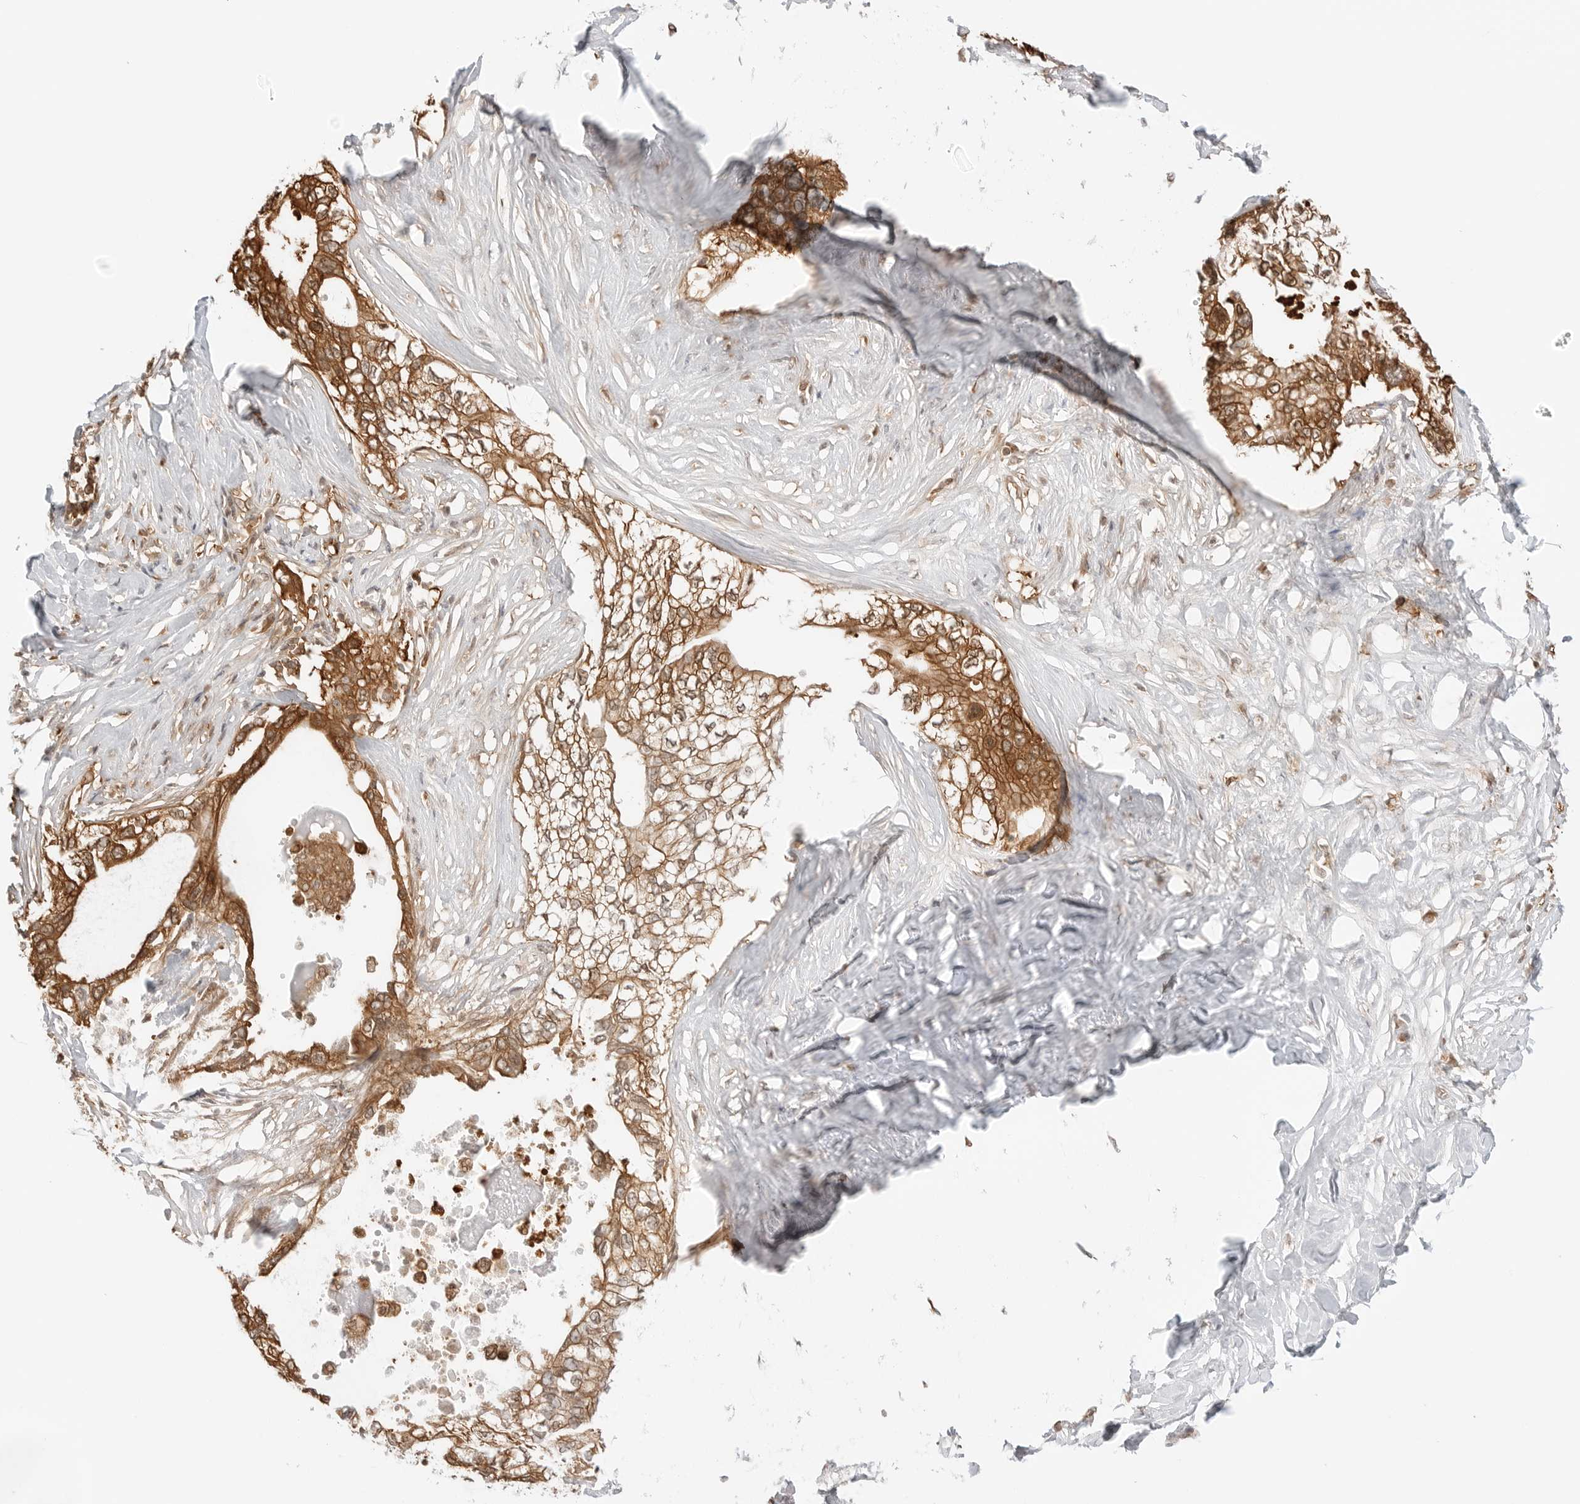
{"staining": {"intensity": "strong", "quantity": ">75%", "location": "cytoplasmic/membranous,nuclear"}, "tissue": "pancreatic cancer", "cell_type": "Tumor cells", "image_type": "cancer", "snomed": [{"axis": "morphology", "description": "Normal tissue, NOS"}, {"axis": "morphology", "description": "Adenocarcinoma, NOS"}, {"axis": "topography", "description": "Pancreas"}, {"axis": "topography", "description": "Peripheral nerve tissue"}], "caption": "Pancreatic cancer stained for a protein reveals strong cytoplasmic/membranous and nuclear positivity in tumor cells.", "gene": "NUDC", "patient": {"sex": "male", "age": 59}}